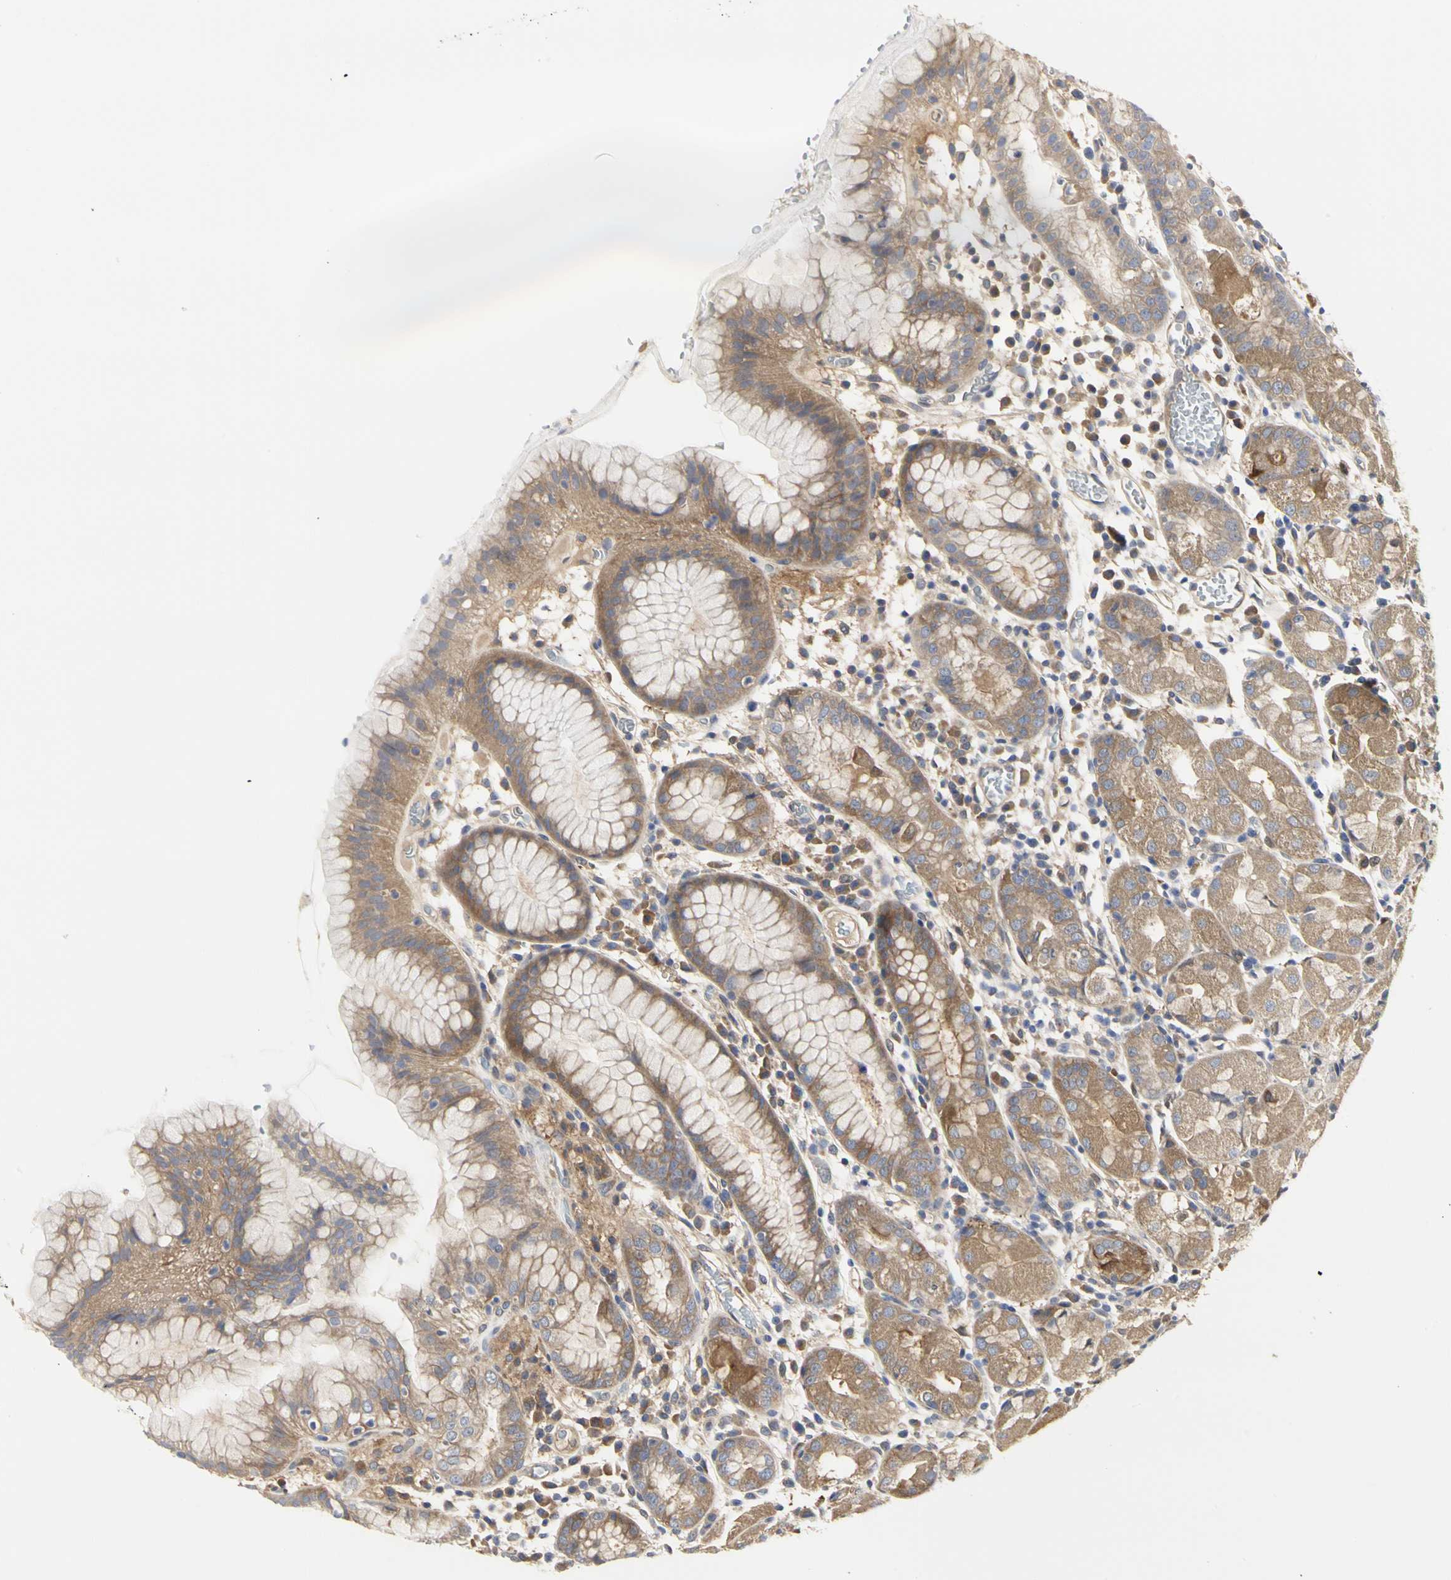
{"staining": {"intensity": "moderate", "quantity": ">75%", "location": "cytoplasmic/membranous"}, "tissue": "stomach", "cell_type": "Glandular cells", "image_type": "normal", "snomed": [{"axis": "morphology", "description": "Normal tissue, NOS"}, {"axis": "topography", "description": "Stomach"}, {"axis": "topography", "description": "Stomach, lower"}], "caption": "Stomach stained for a protein exhibits moderate cytoplasmic/membranous positivity in glandular cells. (DAB (3,3'-diaminobenzidine) IHC, brown staining for protein, blue staining for nuclei).", "gene": "C3orf52", "patient": {"sex": "female", "age": 75}}